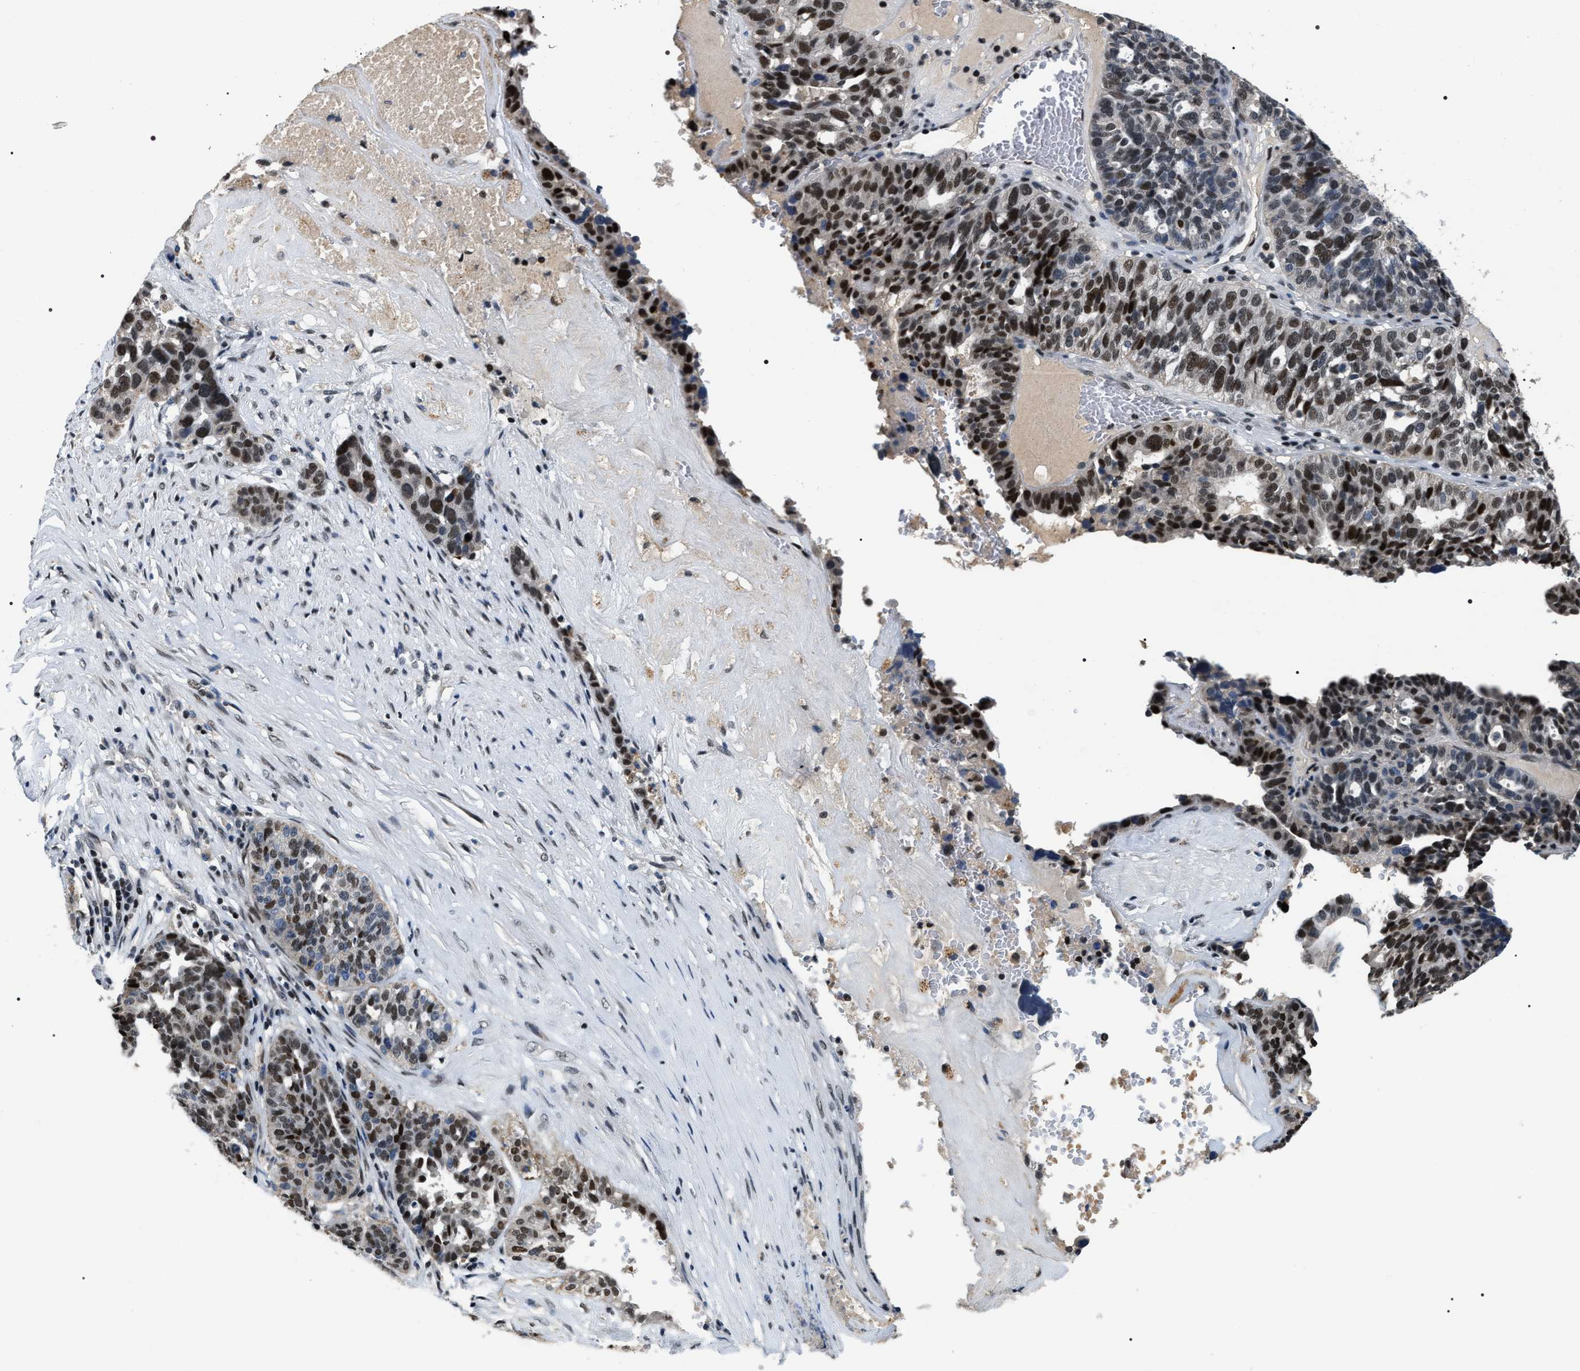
{"staining": {"intensity": "moderate", "quantity": "25%-75%", "location": "nuclear"}, "tissue": "ovarian cancer", "cell_type": "Tumor cells", "image_type": "cancer", "snomed": [{"axis": "morphology", "description": "Cystadenocarcinoma, serous, NOS"}, {"axis": "topography", "description": "Ovary"}], "caption": "Protein expression analysis of human ovarian cancer (serous cystadenocarcinoma) reveals moderate nuclear expression in approximately 25%-75% of tumor cells.", "gene": "C7orf25", "patient": {"sex": "female", "age": 59}}